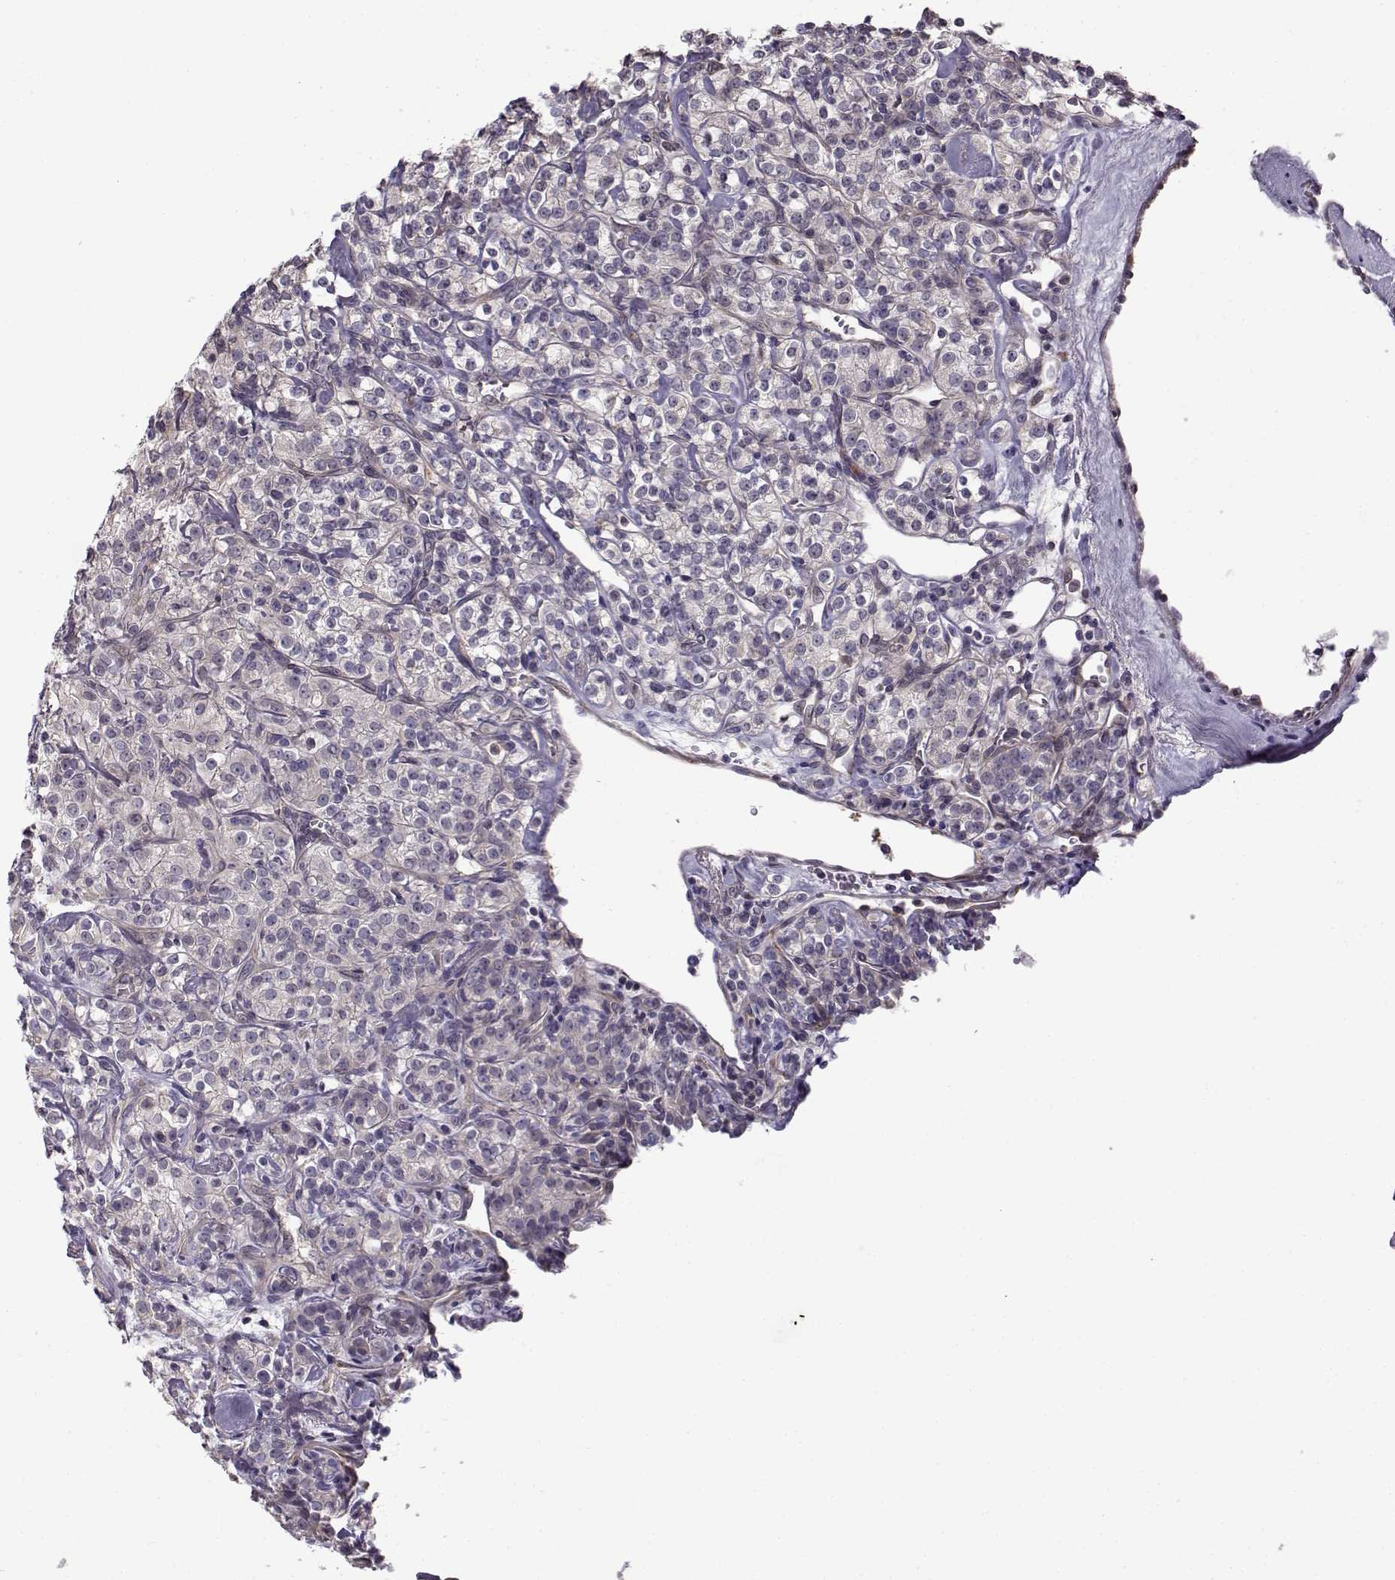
{"staining": {"intensity": "negative", "quantity": "none", "location": "none"}, "tissue": "renal cancer", "cell_type": "Tumor cells", "image_type": "cancer", "snomed": [{"axis": "morphology", "description": "Adenocarcinoma, NOS"}, {"axis": "topography", "description": "Kidney"}], "caption": "Protein analysis of renal cancer (adenocarcinoma) demonstrates no significant positivity in tumor cells.", "gene": "ENTPD8", "patient": {"sex": "male", "age": 77}}